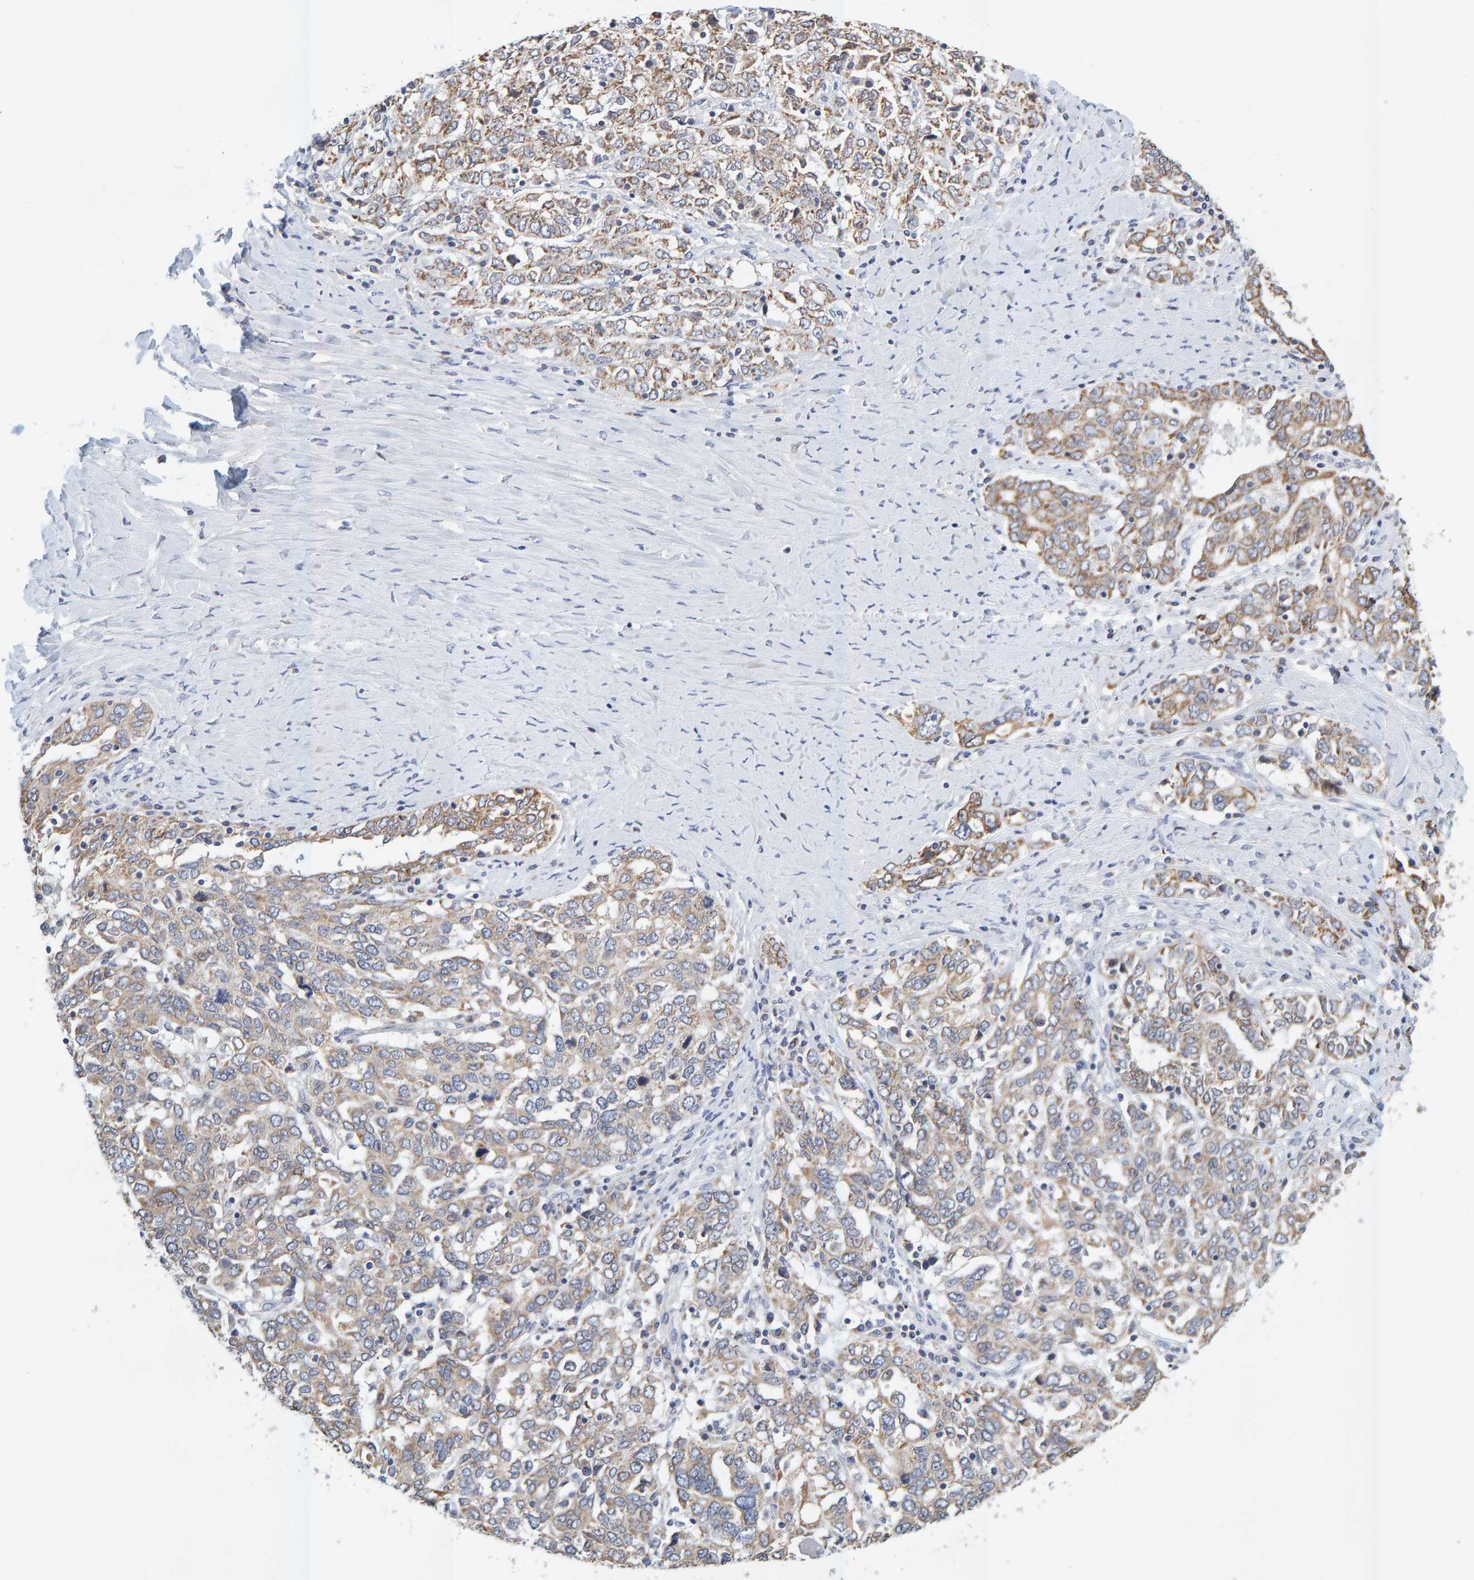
{"staining": {"intensity": "moderate", "quantity": ">75%", "location": "cytoplasmic/membranous"}, "tissue": "ovarian cancer", "cell_type": "Tumor cells", "image_type": "cancer", "snomed": [{"axis": "morphology", "description": "Carcinoma, endometroid"}, {"axis": "topography", "description": "Ovary"}], "caption": "This image shows immunohistochemistry staining of ovarian cancer (endometroid carcinoma), with medium moderate cytoplasmic/membranous positivity in approximately >75% of tumor cells.", "gene": "SGPL1", "patient": {"sex": "female", "age": 62}}